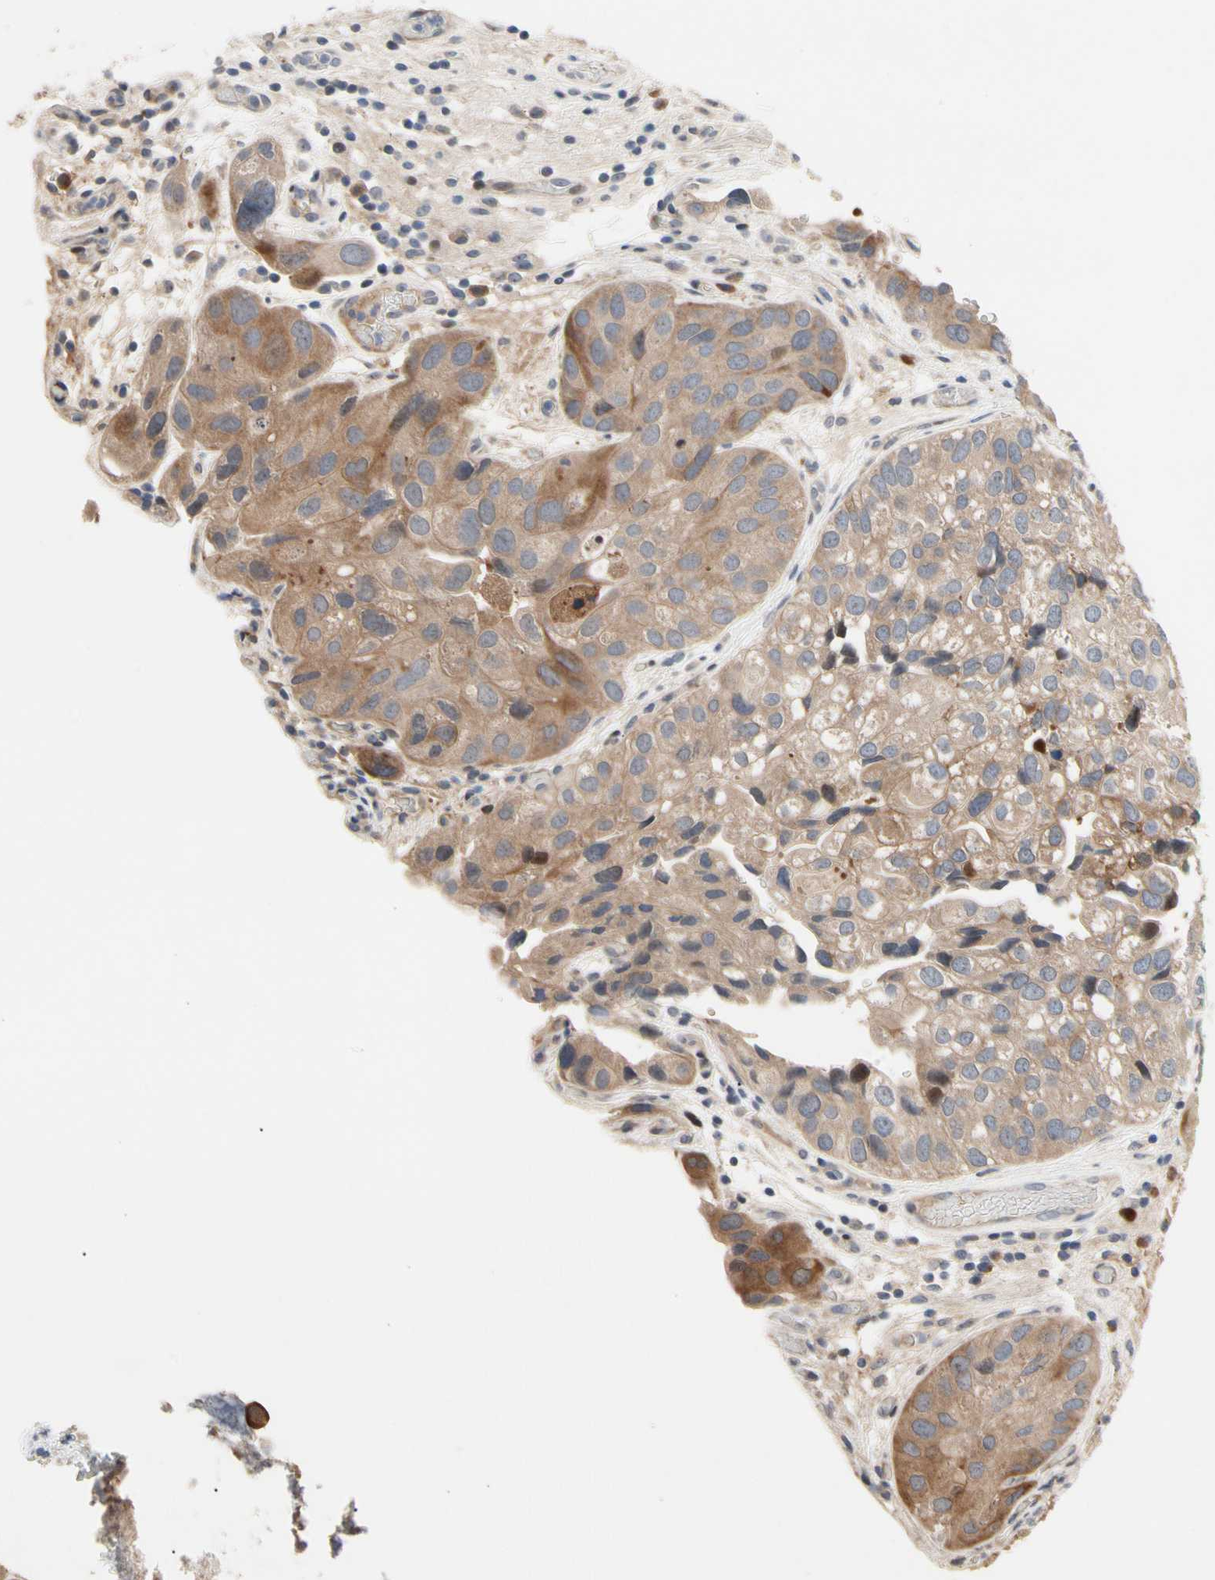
{"staining": {"intensity": "moderate", "quantity": "25%-75%", "location": "cytoplasmic/membranous"}, "tissue": "urothelial cancer", "cell_type": "Tumor cells", "image_type": "cancer", "snomed": [{"axis": "morphology", "description": "Urothelial carcinoma, High grade"}, {"axis": "topography", "description": "Urinary bladder"}], "caption": "IHC (DAB (3,3'-diaminobenzidine)) staining of urothelial carcinoma (high-grade) demonstrates moderate cytoplasmic/membranous protein staining in about 25%-75% of tumor cells. The staining was performed using DAB, with brown indicating positive protein expression. Nuclei are stained blue with hematoxylin.", "gene": "HMGCR", "patient": {"sex": "female", "age": 64}}